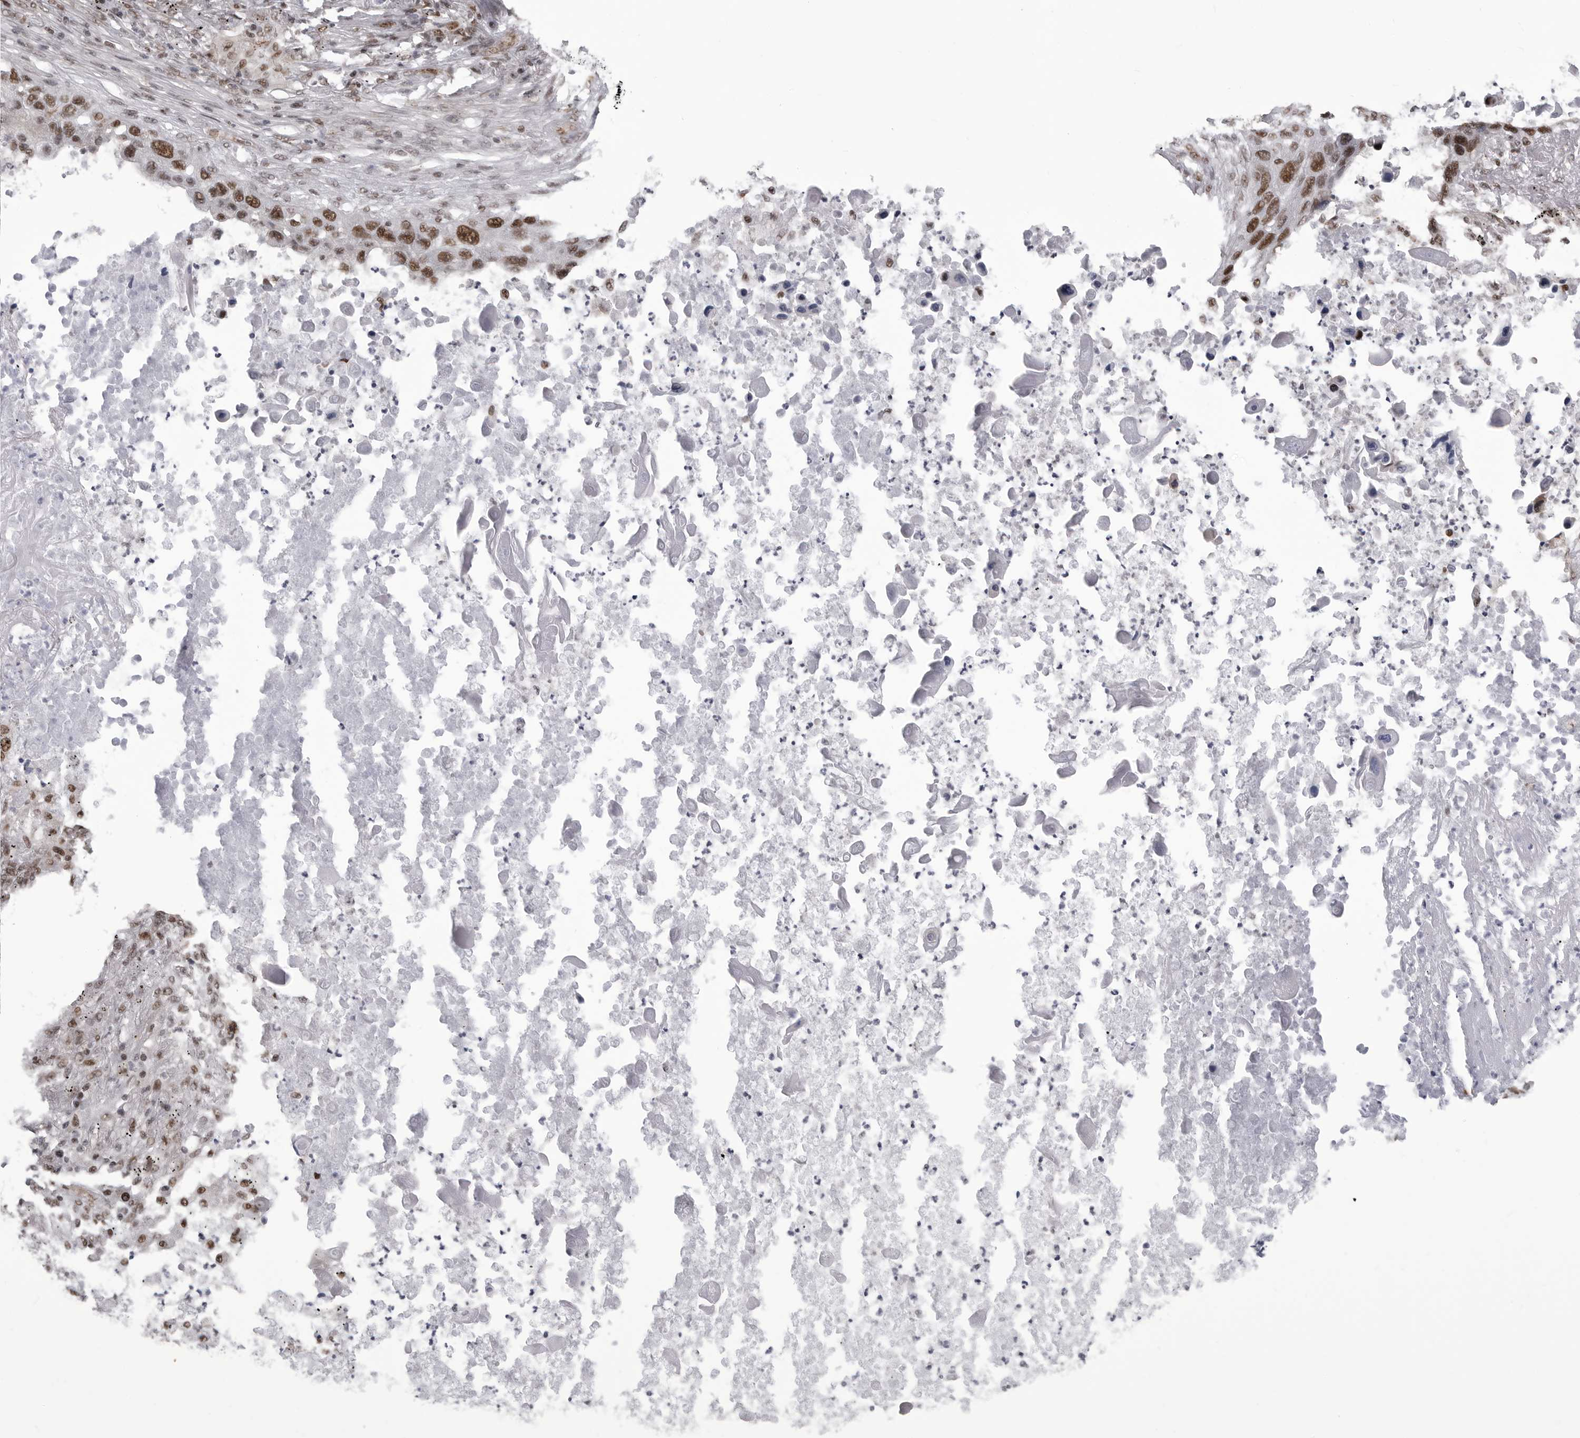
{"staining": {"intensity": "moderate", "quantity": ">75%", "location": "nuclear"}, "tissue": "lung cancer", "cell_type": "Tumor cells", "image_type": "cancer", "snomed": [{"axis": "morphology", "description": "Squamous cell carcinoma, NOS"}, {"axis": "topography", "description": "Lung"}], "caption": "Lung squamous cell carcinoma tissue exhibits moderate nuclear staining in about >75% of tumor cells, visualized by immunohistochemistry.", "gene": "RNF26", "patient": {"sex": "female", "age": 63}}